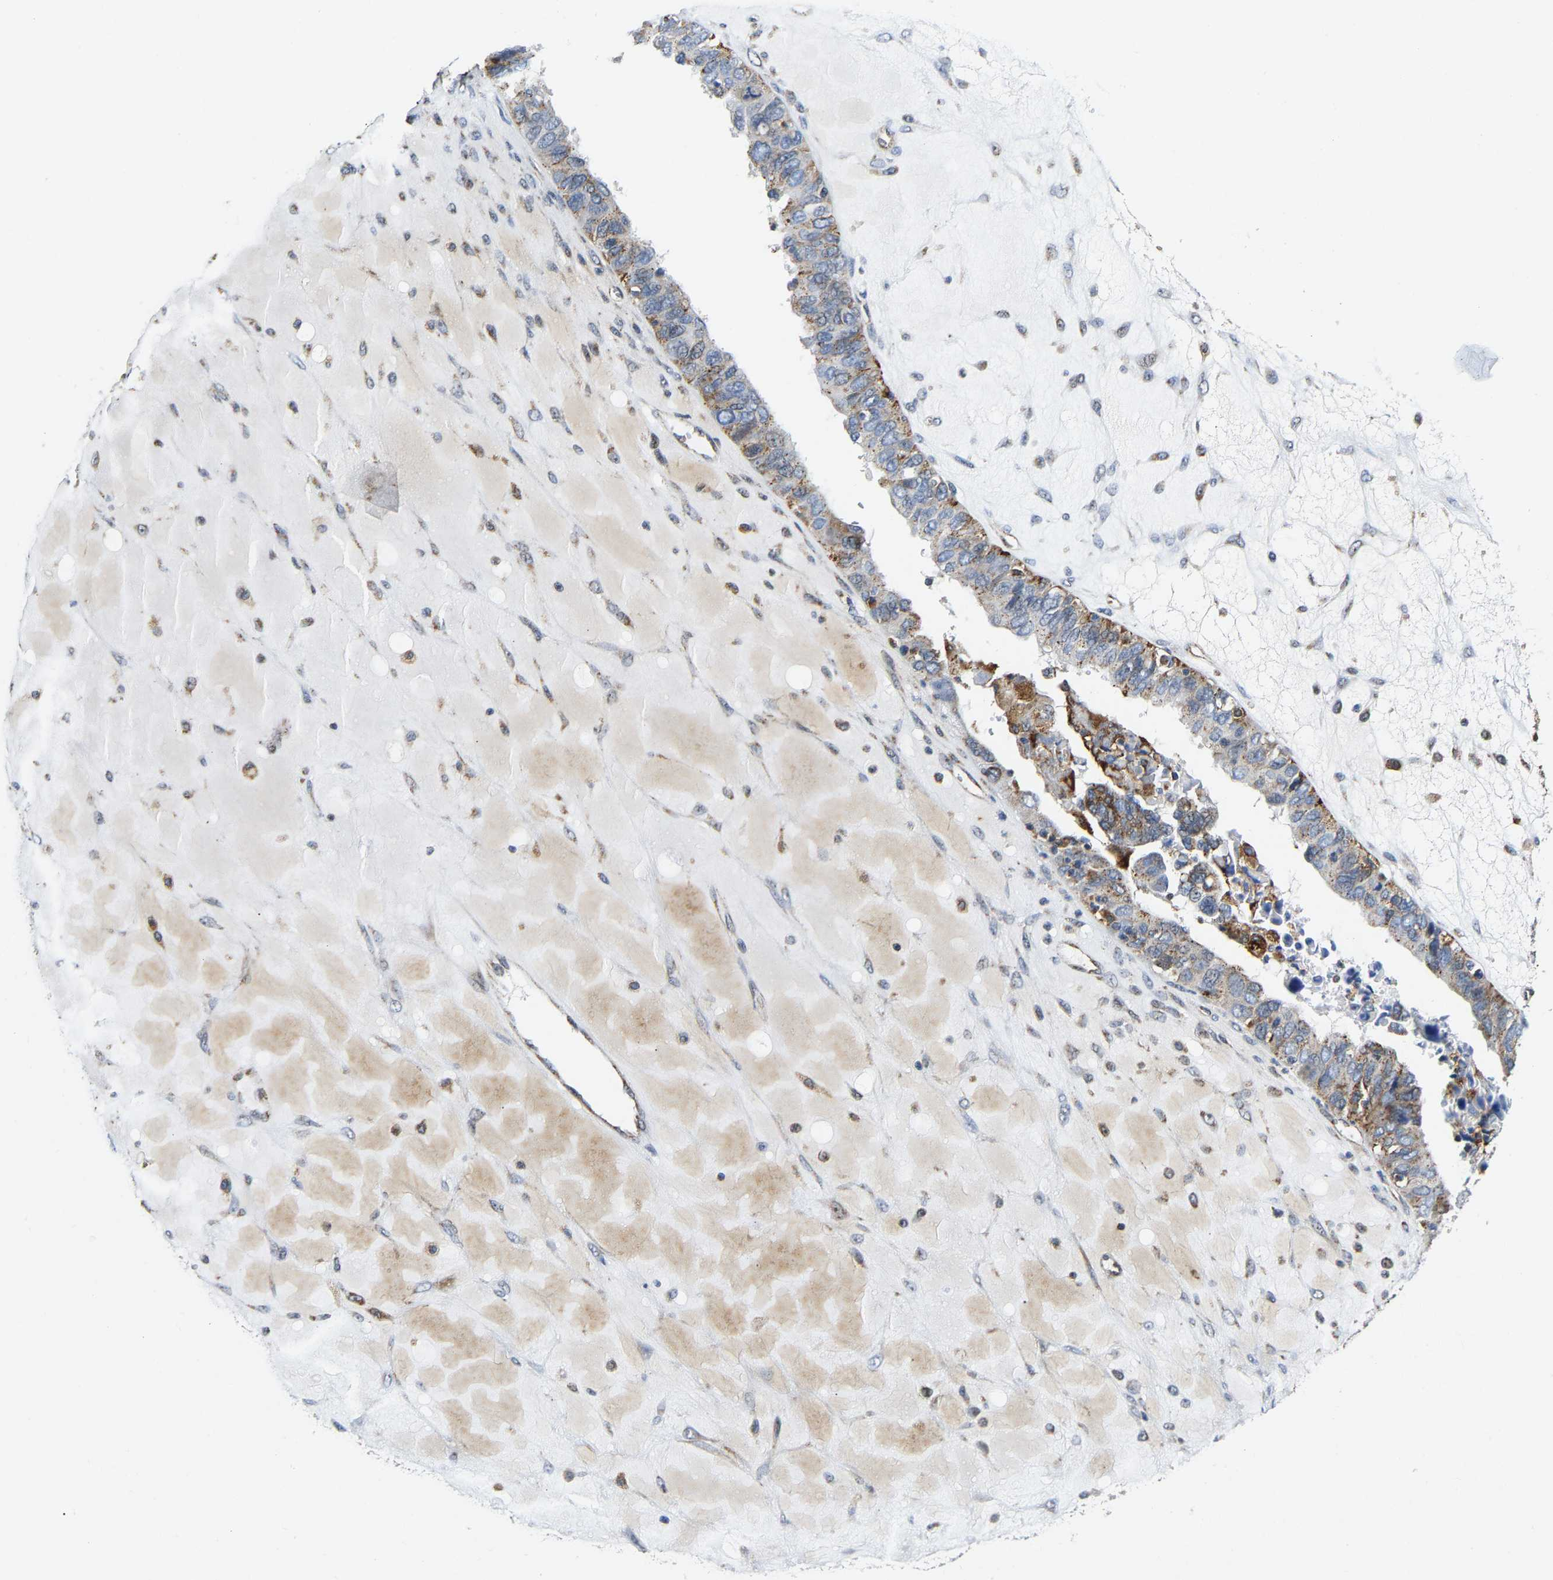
{"staining": {"intensity": "moderate", "quantity": "25%-75%", "location": "cytoplasmic/membranous"}, "tissue": "ovarian cancer", "cell_type": "Tumor cells", "image_type": "cancer", "snomed": [{"axis": "morphology", "description": "Cystadenocarcinoma, serous, NOS"}, {"axis": "topography", "description": "Ovary"}], "caption": "Immunohistochemistry (IHC) (DAB) staining of ovarian cancer shows moderate cytoplasmic/membranous protein positivity in about 25%-75% of tumor cells.", "gene": "GIMAP7", "patient": {"sex": "female", "age": 79}}